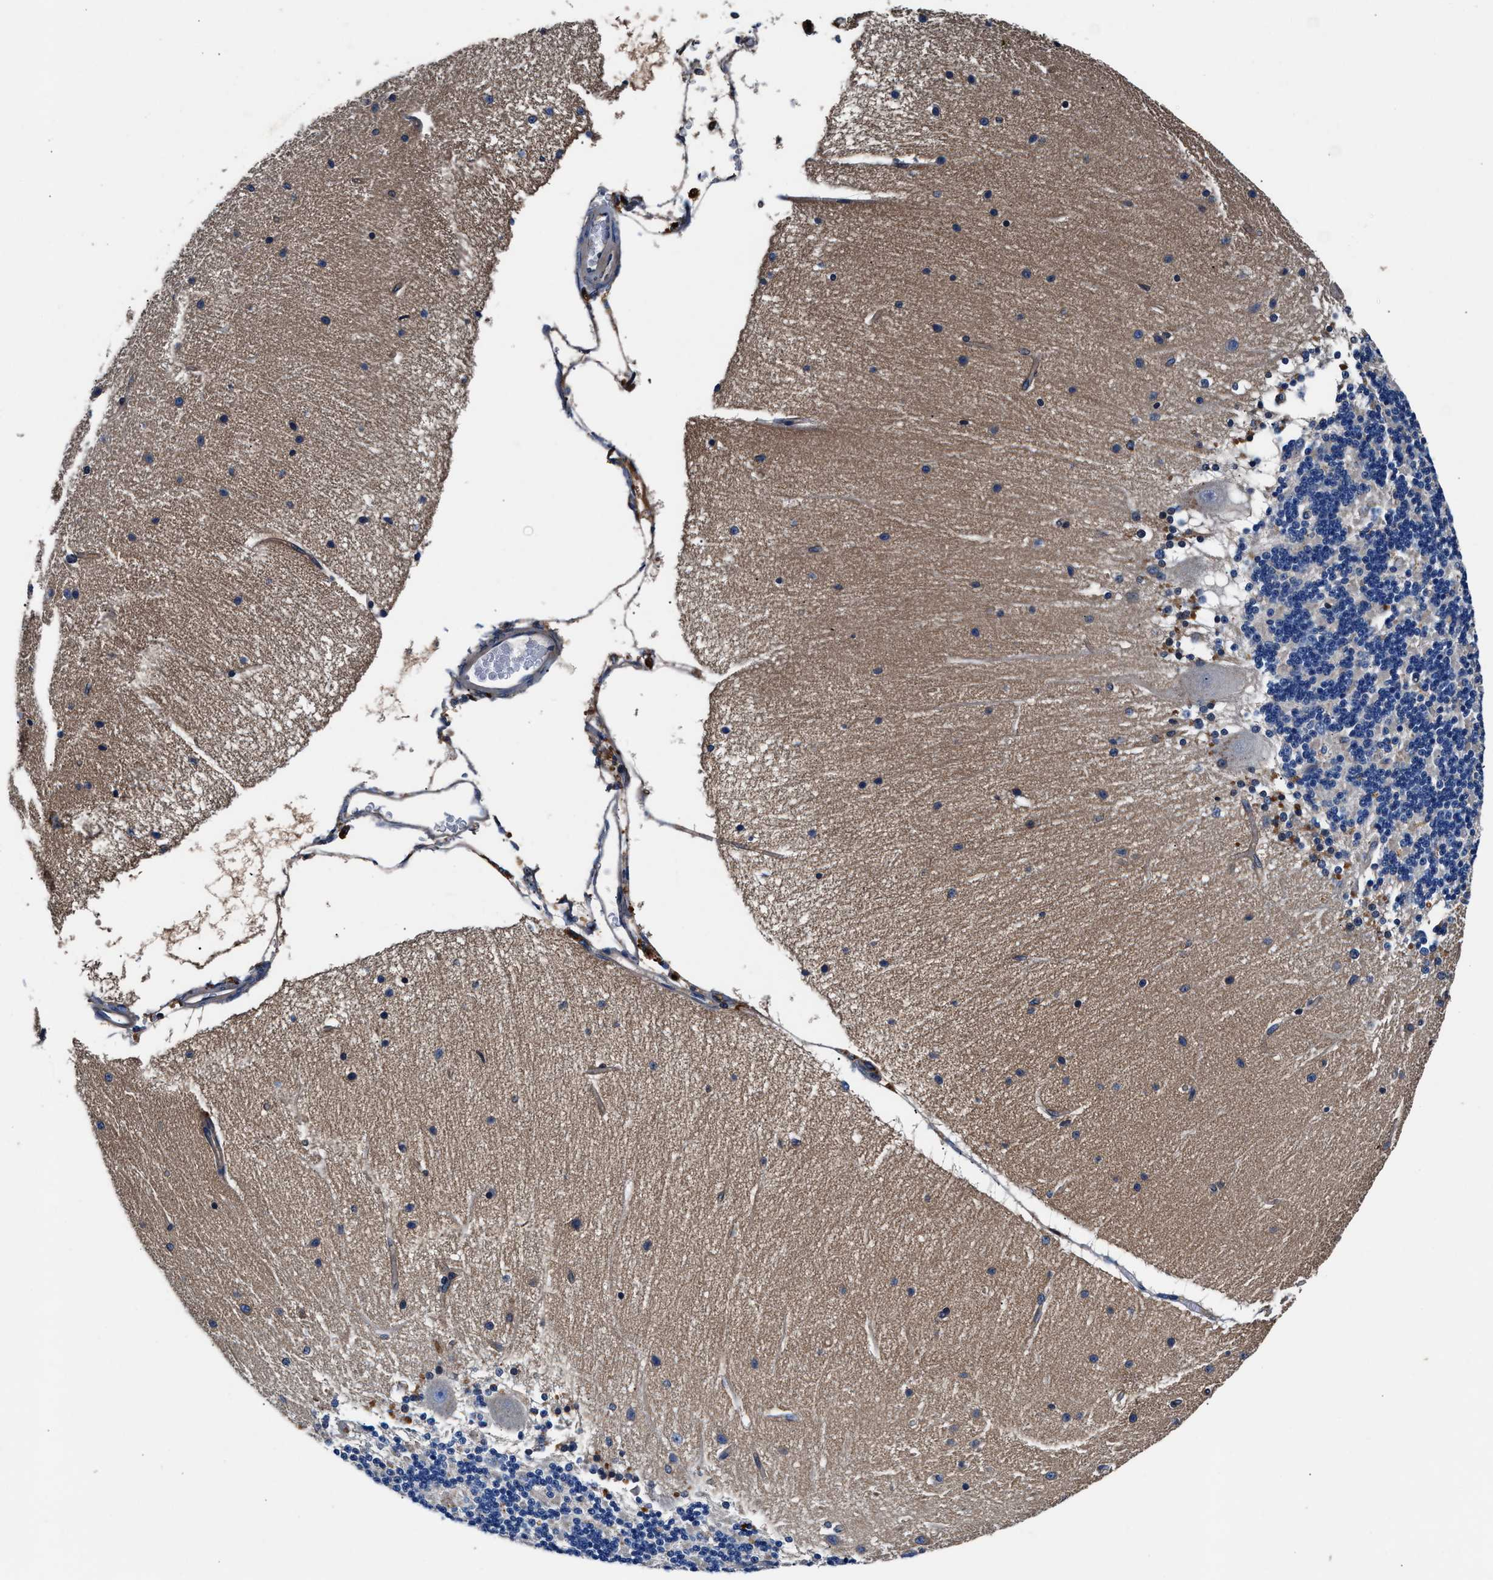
{"staining": {"intensity": "negative", "quantity": "none", "location": "none"}, "tissue": "cerebellum", "cell_type": "Cells in granular layer", "image_type": "normal", "snomed": [{"axis": "morphology", "description": "Normal tissue, NOS"}, {"axis": "topography", "description": "Cerebellum"}], "caption": "DAB (3,3'-diaminobenzidine) immunohistochemical staining of benign human cerebellum displays no significant staining in cells in granular layer.", "gene": "SH3GL1", "patient": {"sex": "female", "age": 54}}